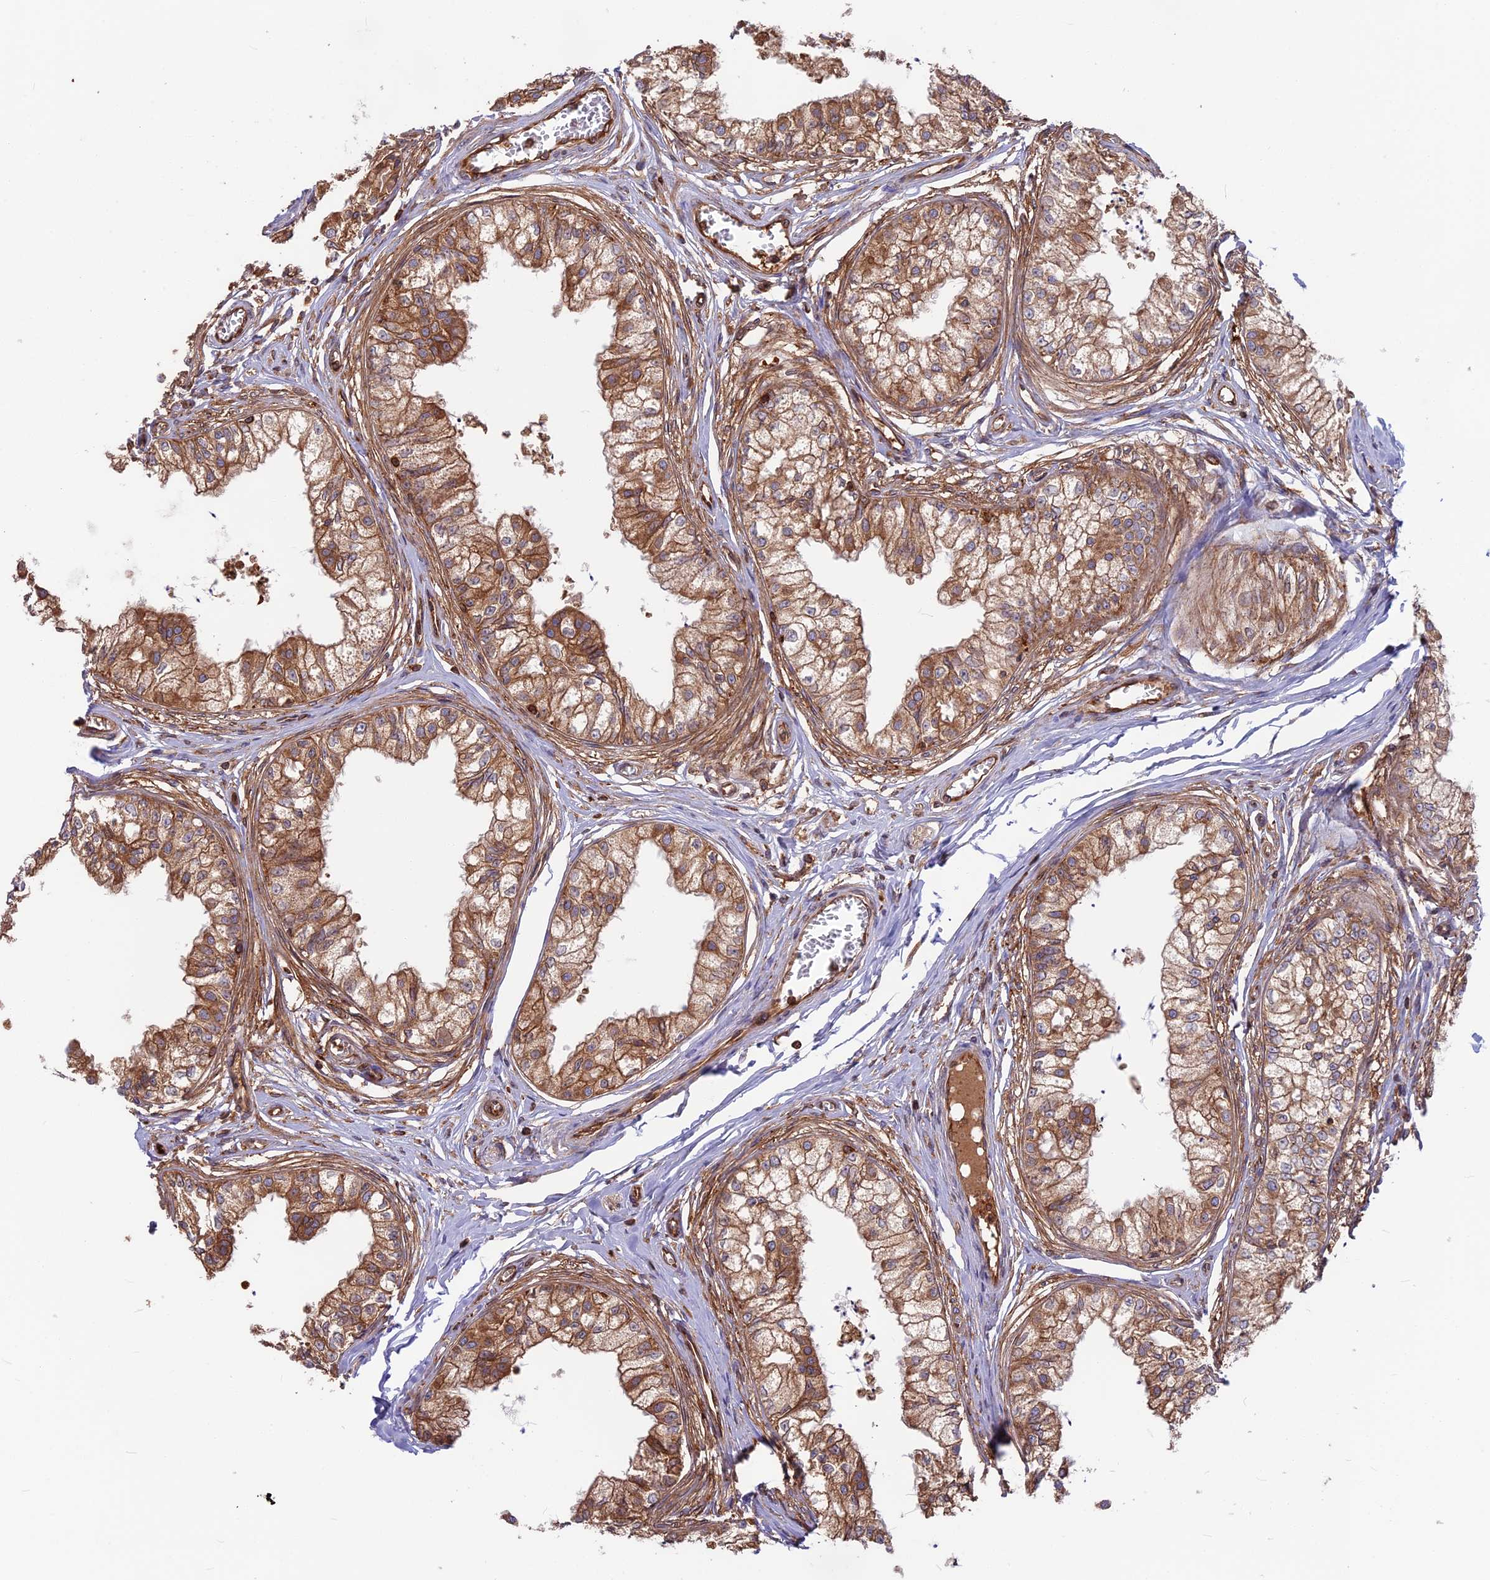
{"staining": {"intensity": "strong", "quantity": "25%-75%", "location": "cytoplasmic/membranous"}, "tissue": "epididymis", "cell_type": "Glandular cells", "image_type": "normal", "snomed": [{"axis": "morphology", "description": "Normal tissue, NOS"}, {"axis": "topography", "description": "Epididymis"}], "caption": "IHC micrograph of normal epididymis: human epididymis stained using immunohistochemistry demonstrates high levels of strong protein expression localized specifically in the cytoplasmic/membranous of glandular cells, appearing as a cytoplasmic/membranous brown color.", "gene": "WDR1", "patient": {"sex": "male", "age": 79}}